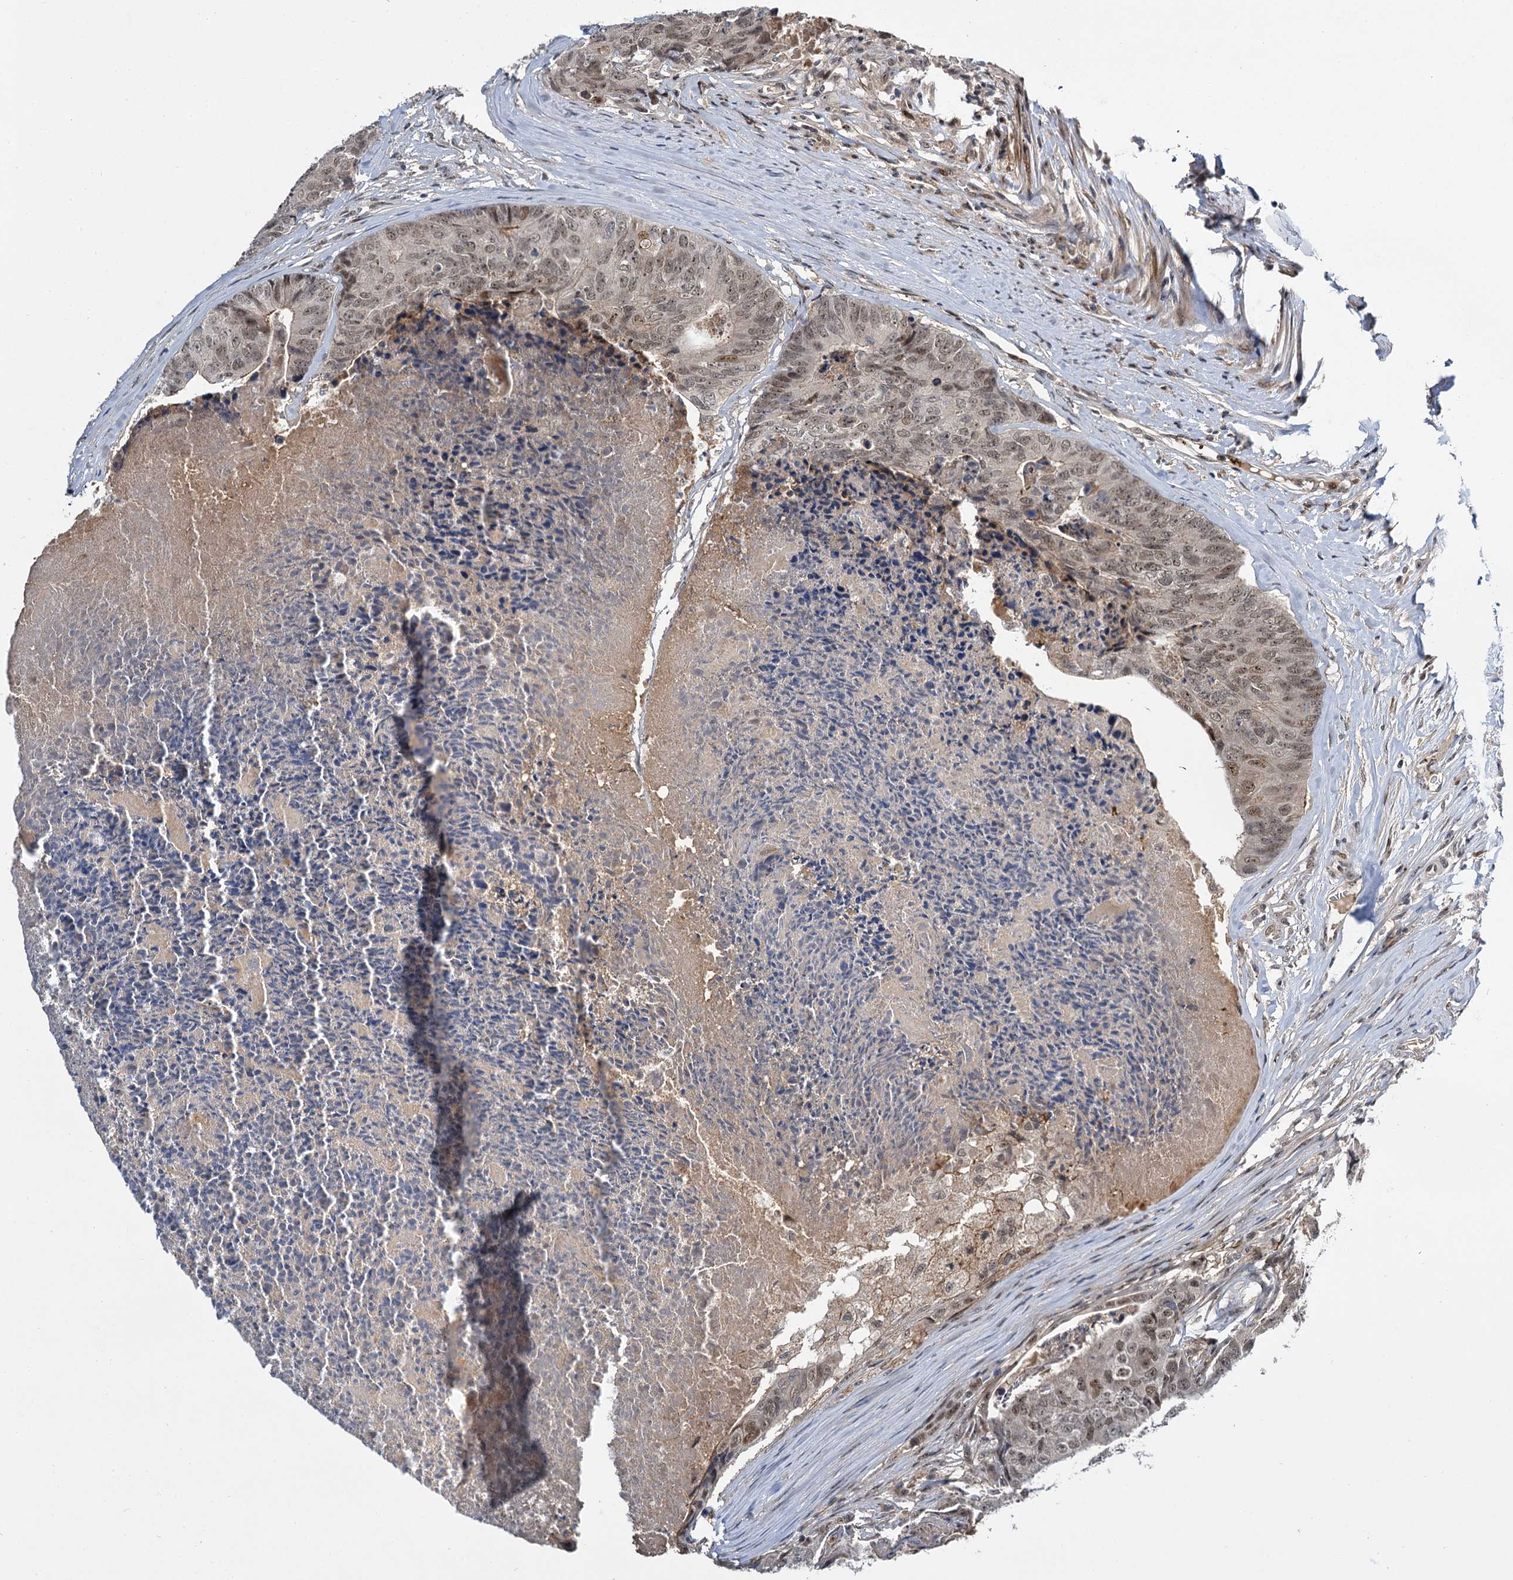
{"staining": {"intensity": "weak", "quantity": ">75%", "location": "nuclear"}, "tissue": "colorectal cancer", "cell_type": "Tumor cells", "image_type": "cancer", "snomed": [{"axis": "morphology", "description": "Adenocarcinoma, NOS"}, {"axis": "topography", "description": "Colon"}], "caption": "Immunohistochemical staining of human colorectal cancer (adenocarcinoma) demonstrates low levels of weak nuclear expression in about >75% of tumor cells. Using DAB (3,3'-diaminobenzidine) (brown) and hematoxylin (blue) stains, captured at high magnification using brightfield microscopy.", "gene": "MBD6", "patient": {"sex": "female", "age": 67}}